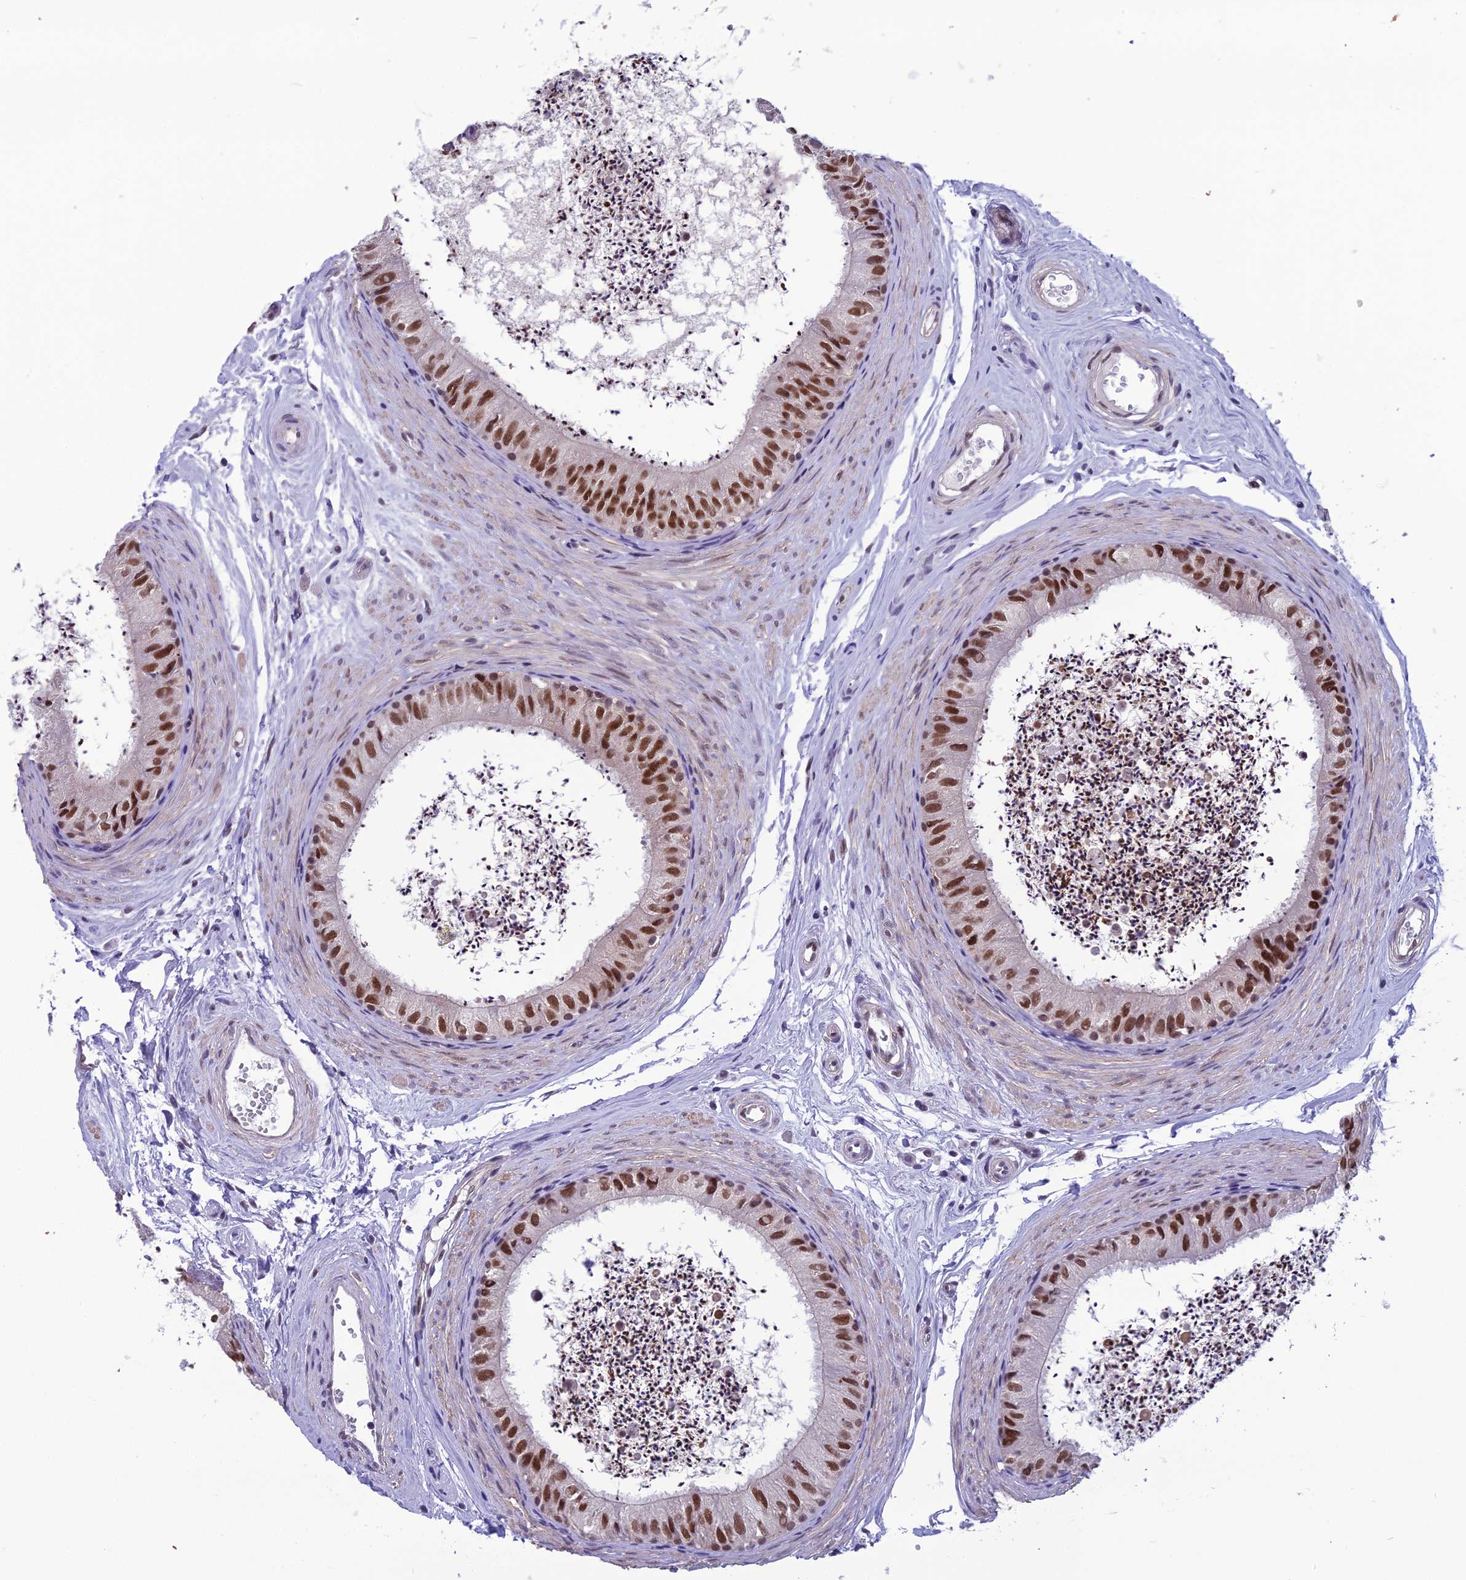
{"staining": {"intensity": "moderate", "quantity": ">75%", "location": "nuclear"}, "tissue": "epididymis", "cell_type": "Glandular cells", "image_type": "normal", "snomed": [{"axis": "morphology", "description": "Normal tissue, NOS"}, {"axis": "topography", "description": "Epididymis"}], "caption": "Immunohistochemical staining of unremarkable epididymis shows >75% levels of moderate nuclear protein staining in approximately >75% of glandular cells. (DAB IHC, brown staining for protein, blue staining for nuclei).", "gene": "MIS12", "patient": {"sex": "male", "age": 56}}